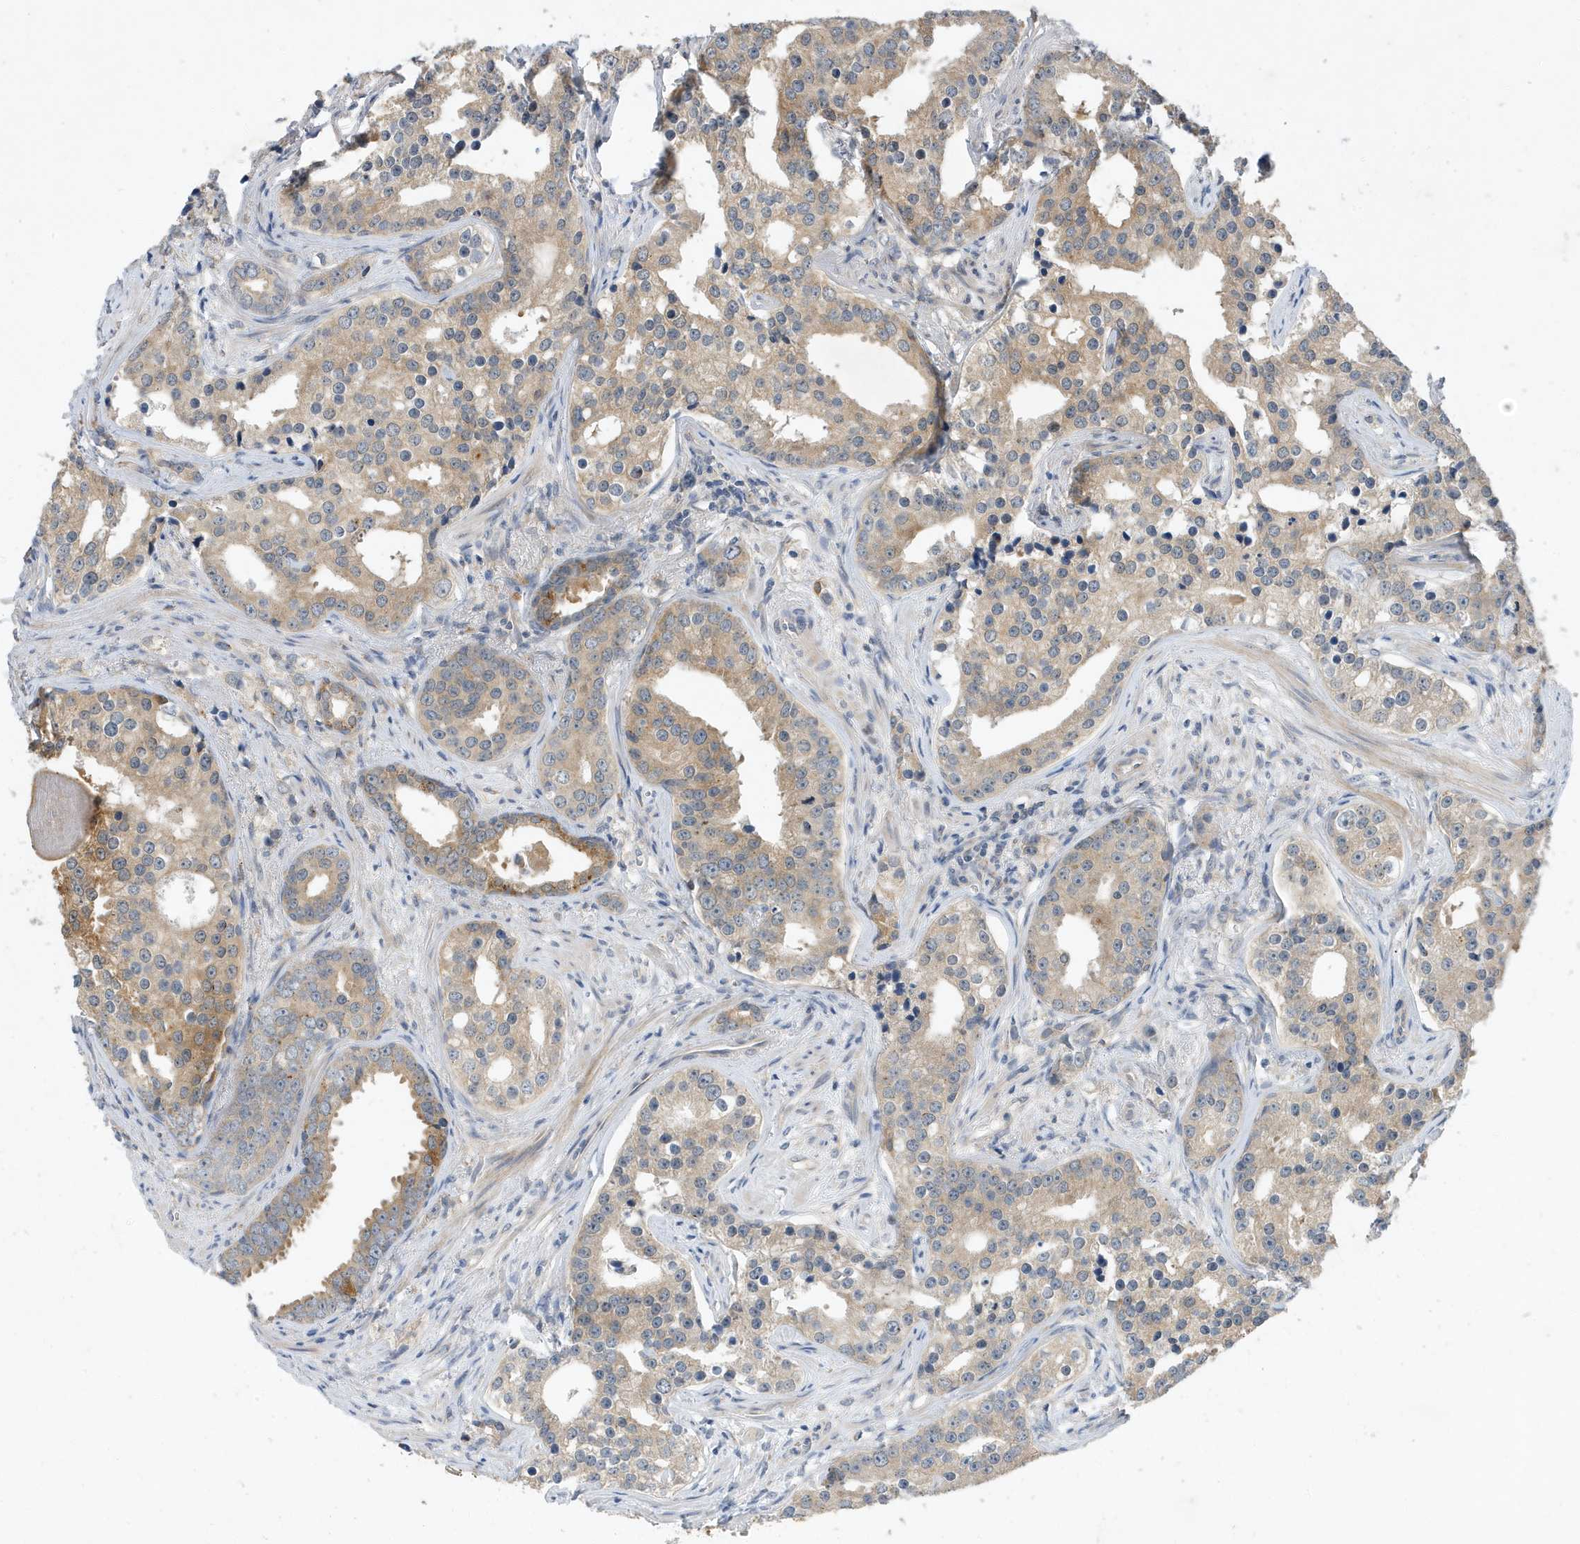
{"staining": {"intensity": "weak", "quantity": "<25%", "location": "cytoplasmic/membranous"}, "tissue": "prostate cancer", "cell_type": "Tumor cells", "image_type": "cancer", "snomed": [{"axis": "morphology", "description": "Adenocarcinoma, High grade"}, {"axis": "topography", "description": "Prostate"}], "caption": "Immunohistochemistry histopathology image of neoplastic tissue: human prostate adenocarcinoma (high-grade) stained with DAB shows no significant protein expression in tumor cells. Nuclei are stained in blue.", "gene": "LAPTM4A", "patient": {"sex": "male", "age": 62}}